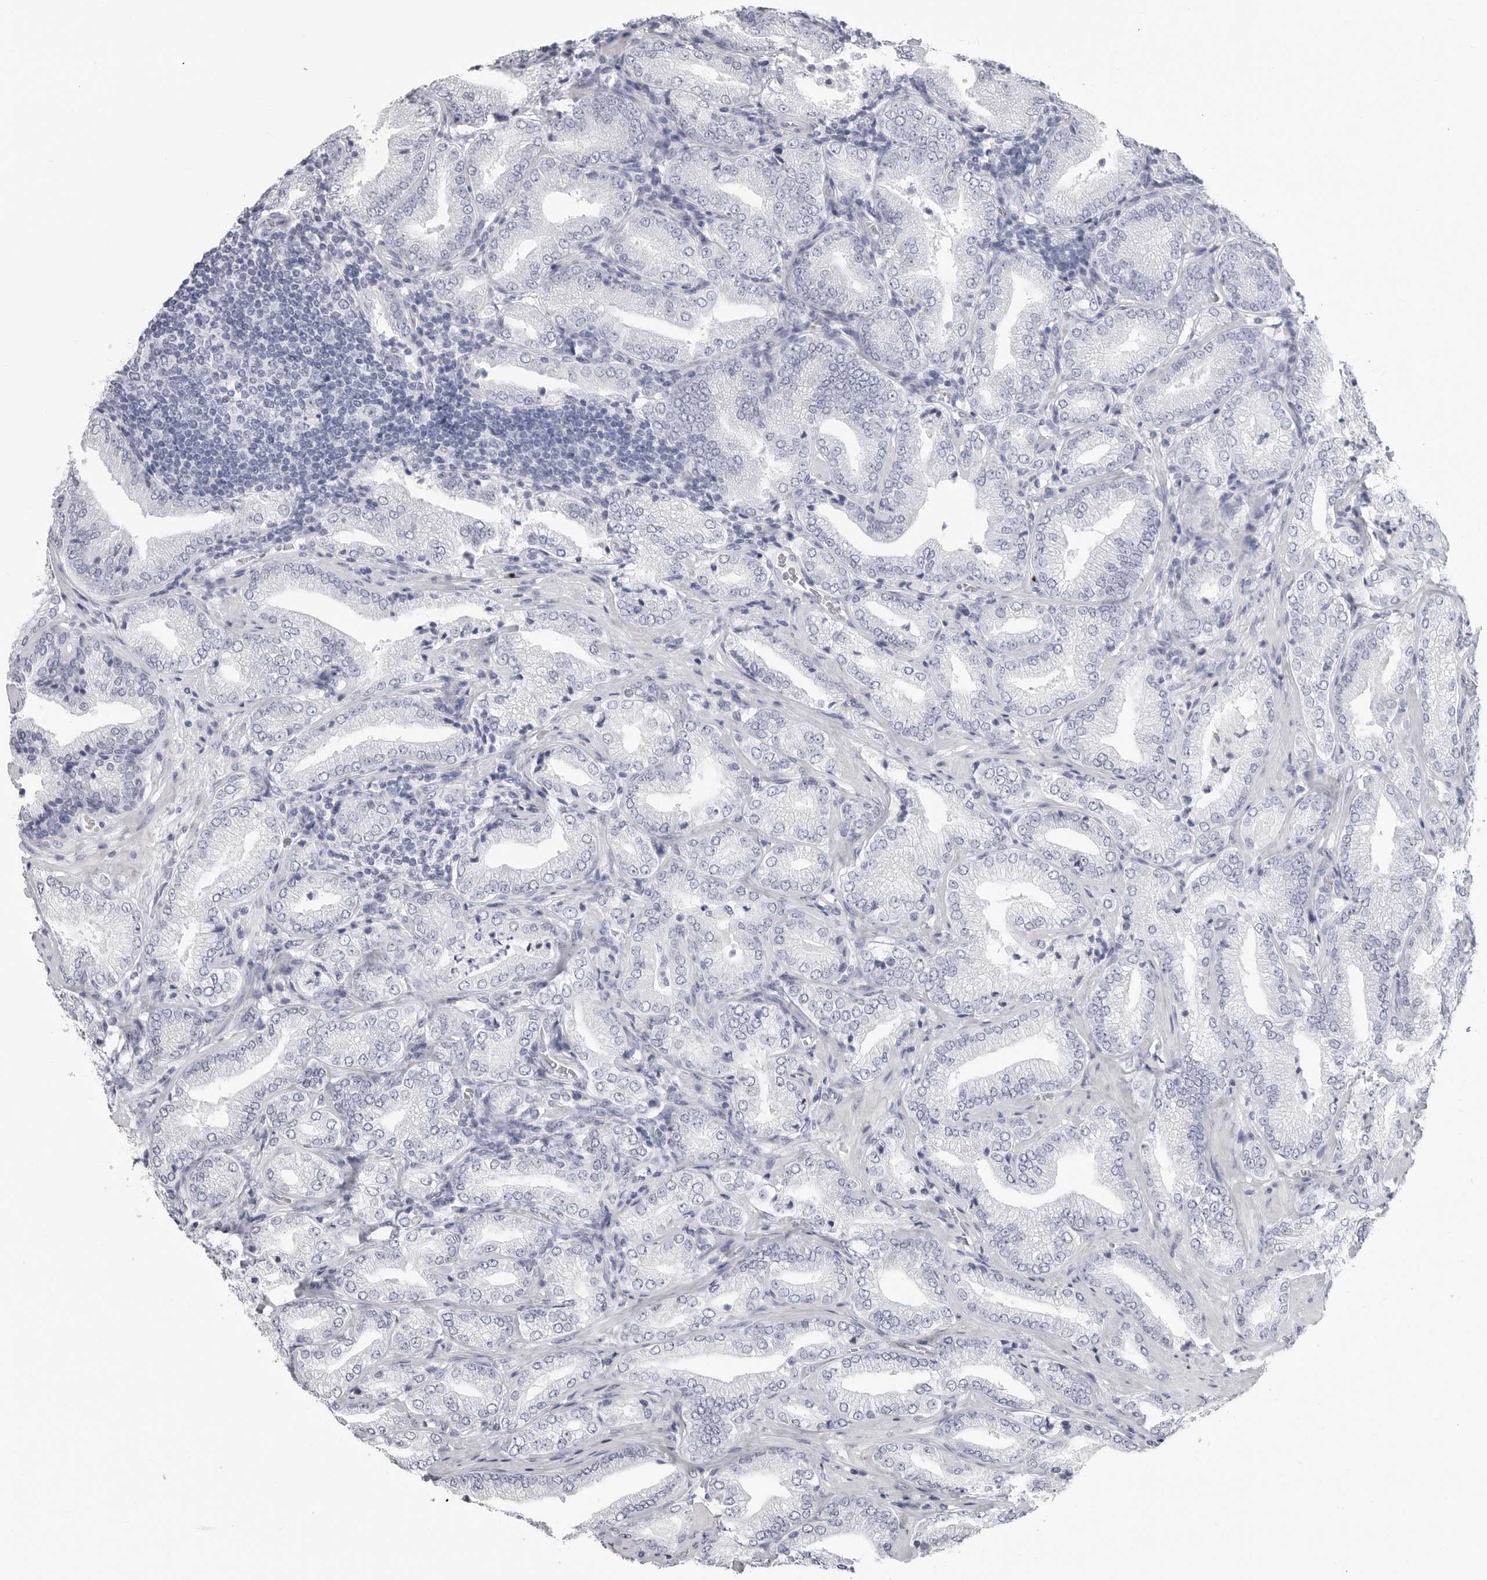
{"staining": {"intensity": "negative", "quantity": "none", "location": "none"}, "tissue": "prostate cancer", "cell_type": "Tumor cells", "image_type": "cancer", "snomed": [{"axis": "morphology", "description": "Adenocarcinoma, Low grade"}, {"axis": "topography", "description": "Prostate"}], "caption": "Tumor cells show no significant expression in adenocarcinoma (low-grade) (prostate).", "gene": "CSH1", "patient": {"sex": "male", "age": 62}}